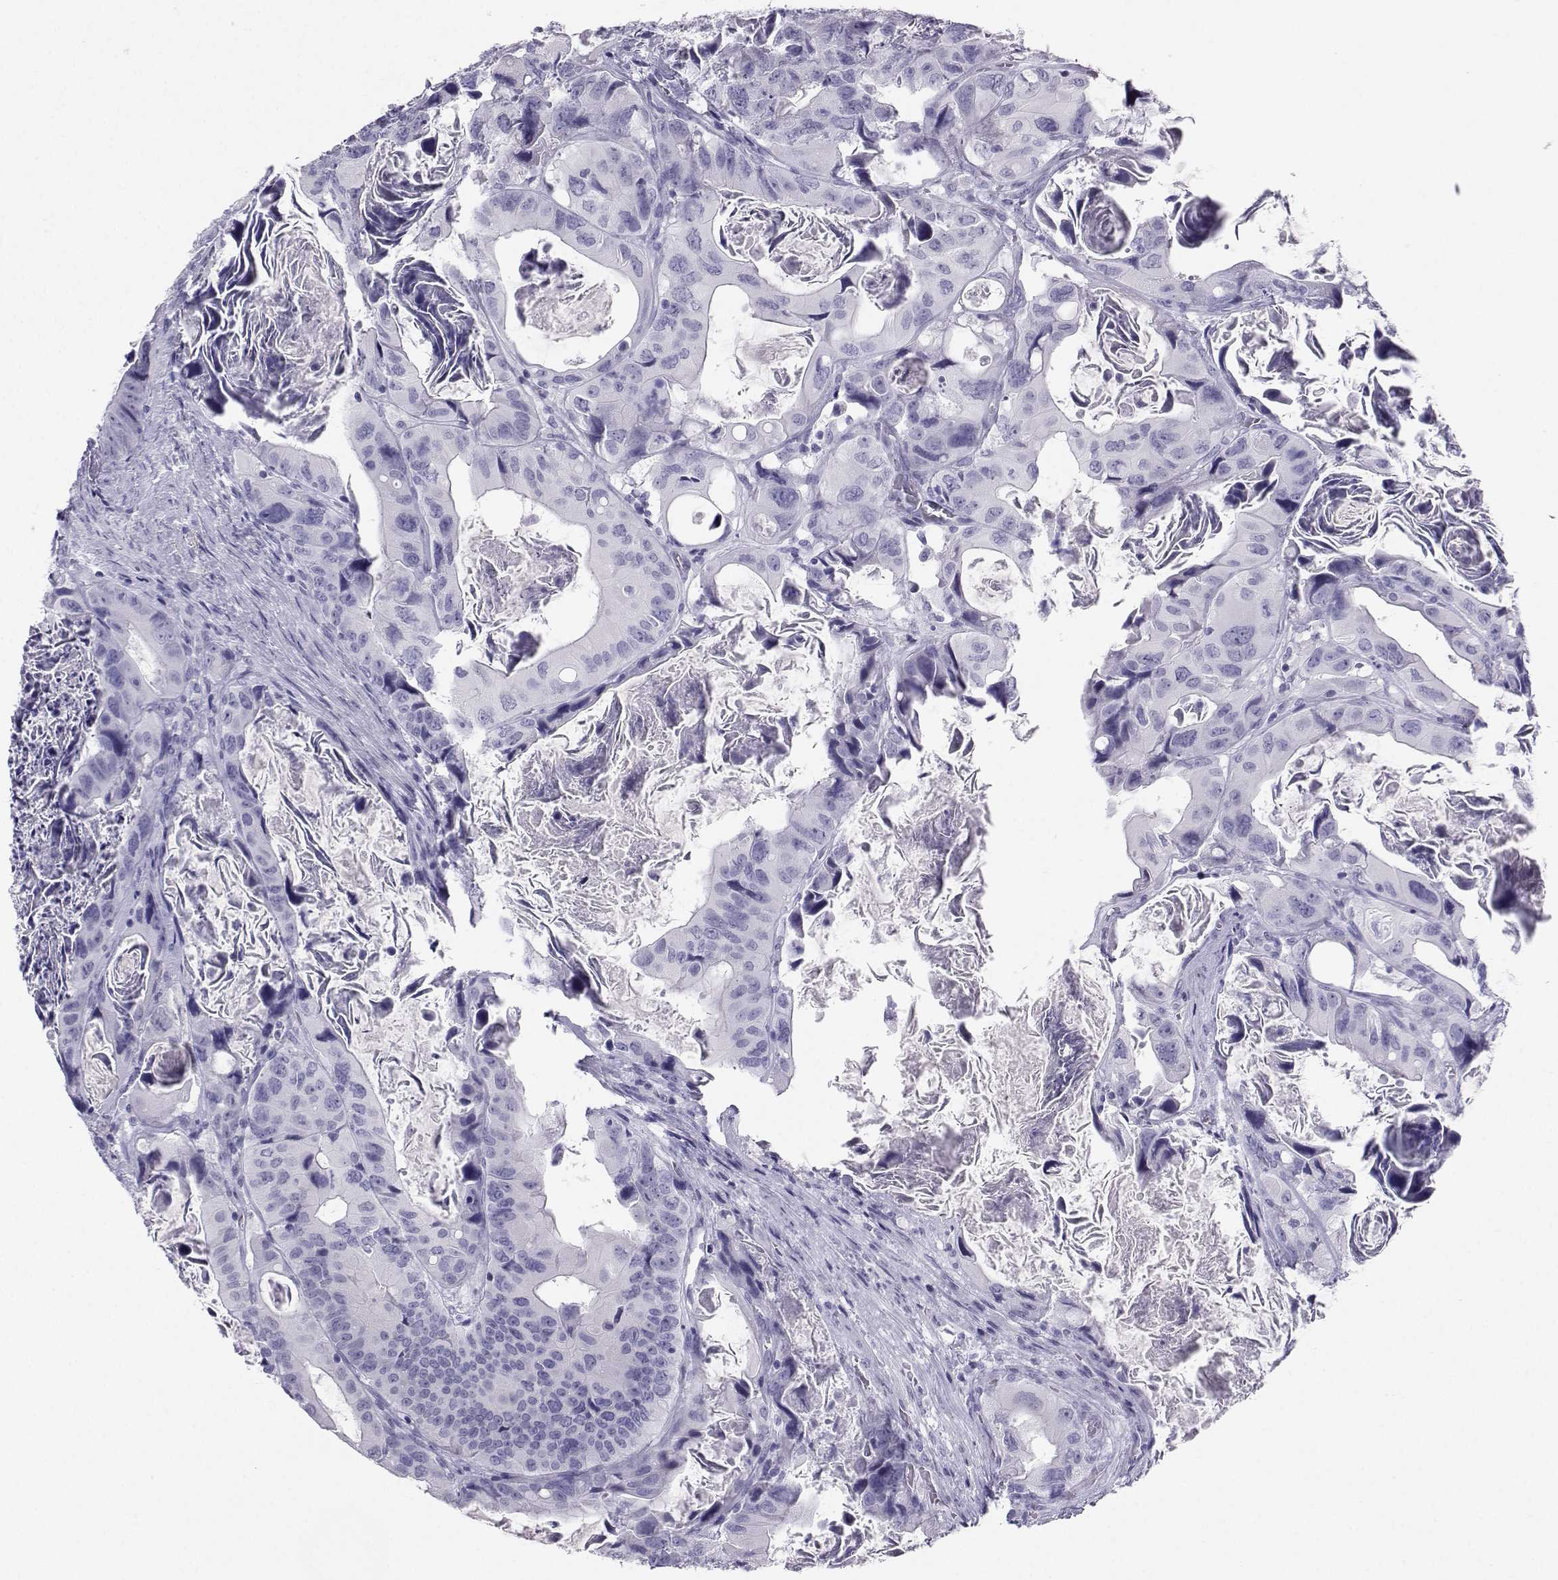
{"staining": {"intensity": "negative", "quantity": "none", "location": "none"}, "tissue": "colorectal cancer", "cell_type": "Tumor cells", "image_type": "cancer", "snomed": [{"axis": "morphology", "description": "Adenocarcinoma, NOS"}, {"axis": "topography", "description": "Rectum"}], "caption": "This is an immunohistochemistry (IHC) image of colorectal cancer (adenocarcinoma). There is no positivity in tumor cells.", "gene": "SST", "patient": {"sex": "male", "age": 64}}